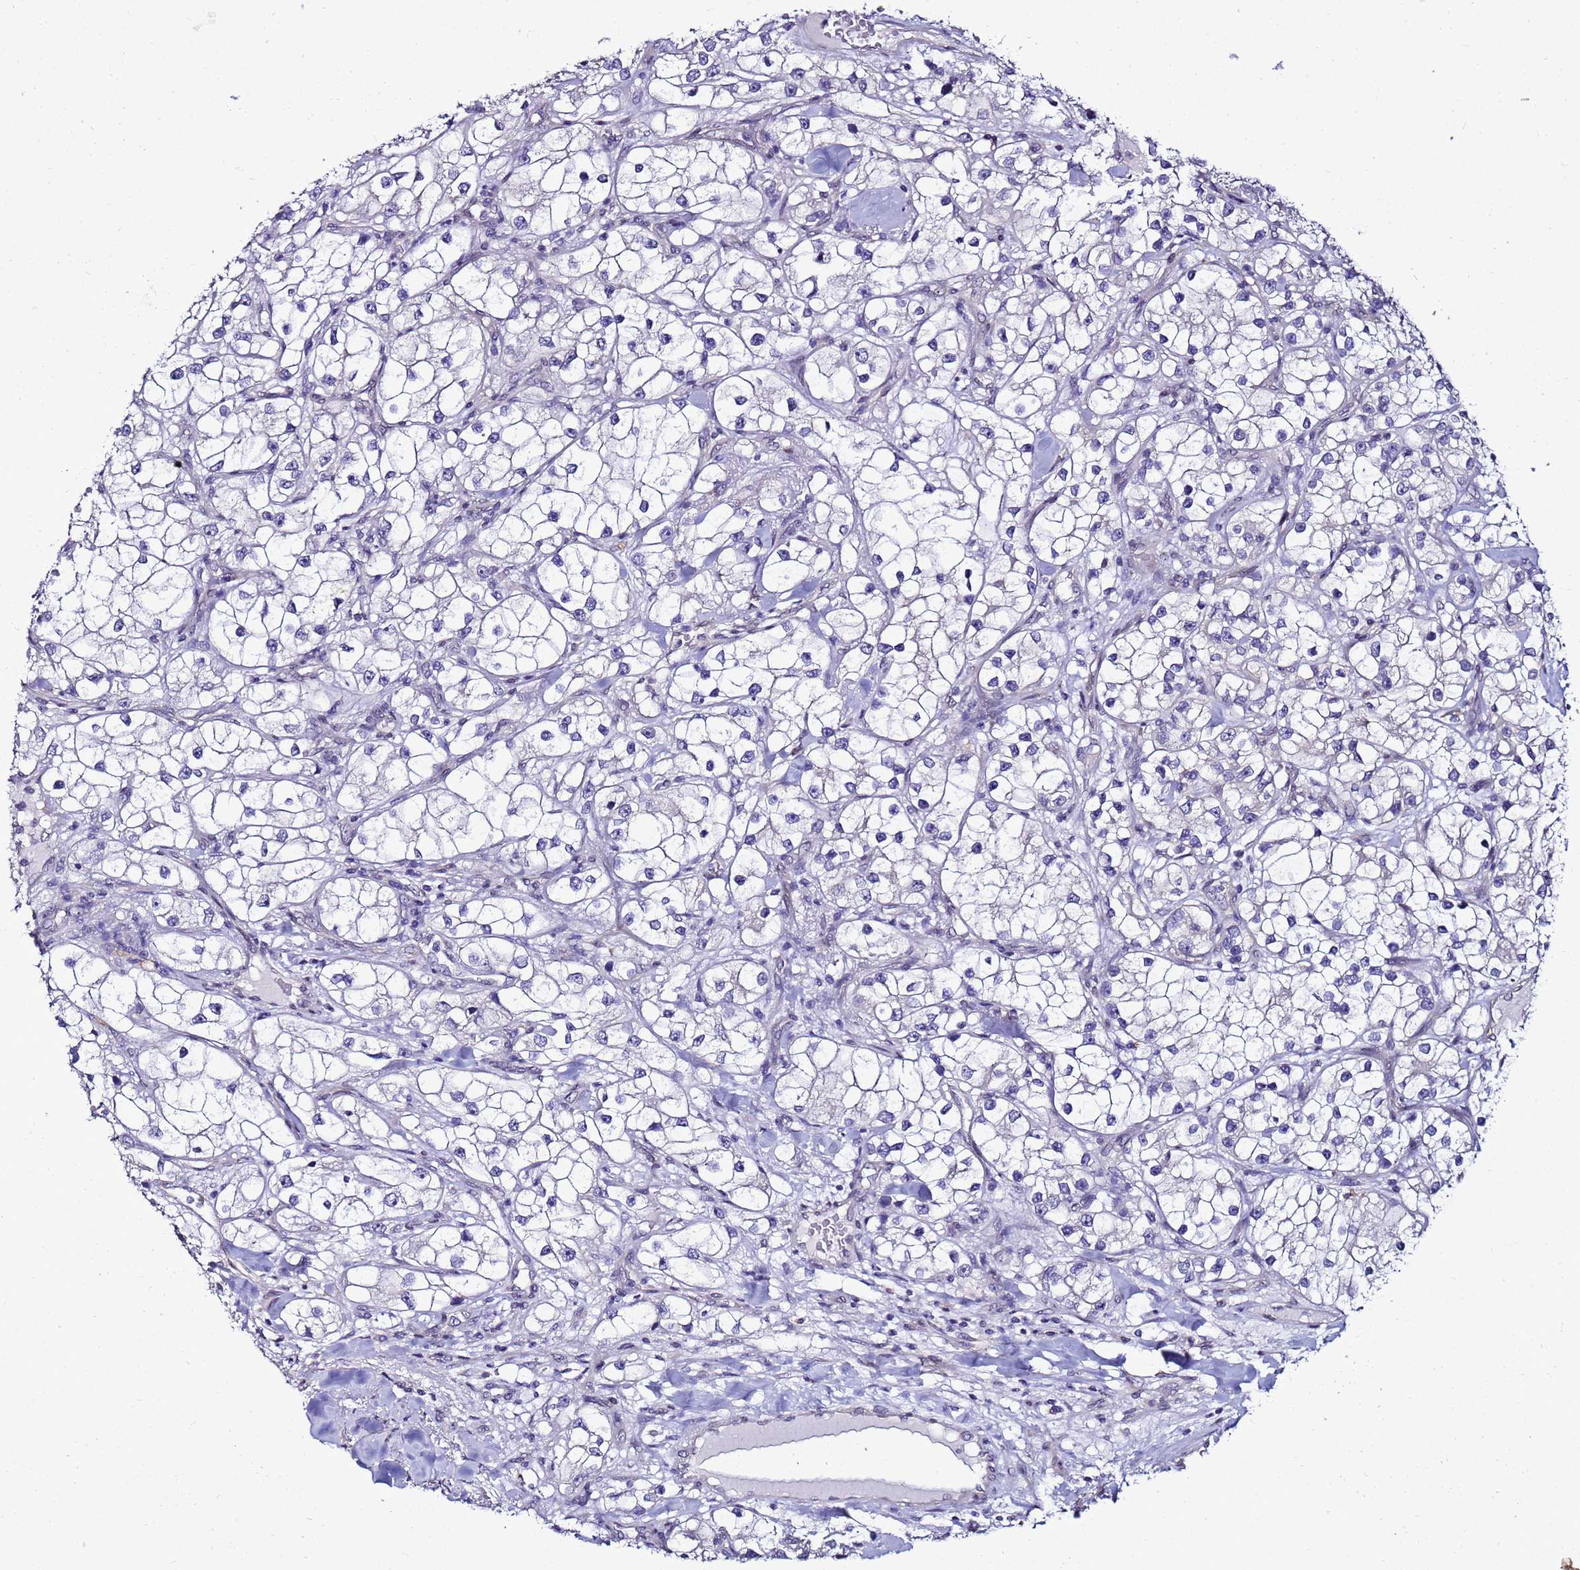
{"staining": {"intensity": "negative", "quantity": "none", "location": "none"}, "tissue": "renal cancer", "cell_type": "Tumor cells", "image_type": "cancer", "snomed": [{"axis": "morphology", "description": "Adenocarcinoma, NOS"}, {"axis": "topography", "description": "Kidney"}], "caption": "A micrograph of human renal cancer (adenocarcinoma) is negative for staining in tumor cells. Brightfield microscopy of immunohistochemistry stained with DAB (3,3'-diaminobenzidine) (brown) and hematoxylin (blue), captured at high magnification.", "gene": "FAM166B", "patient": {"sex": "male", "age": 77}}